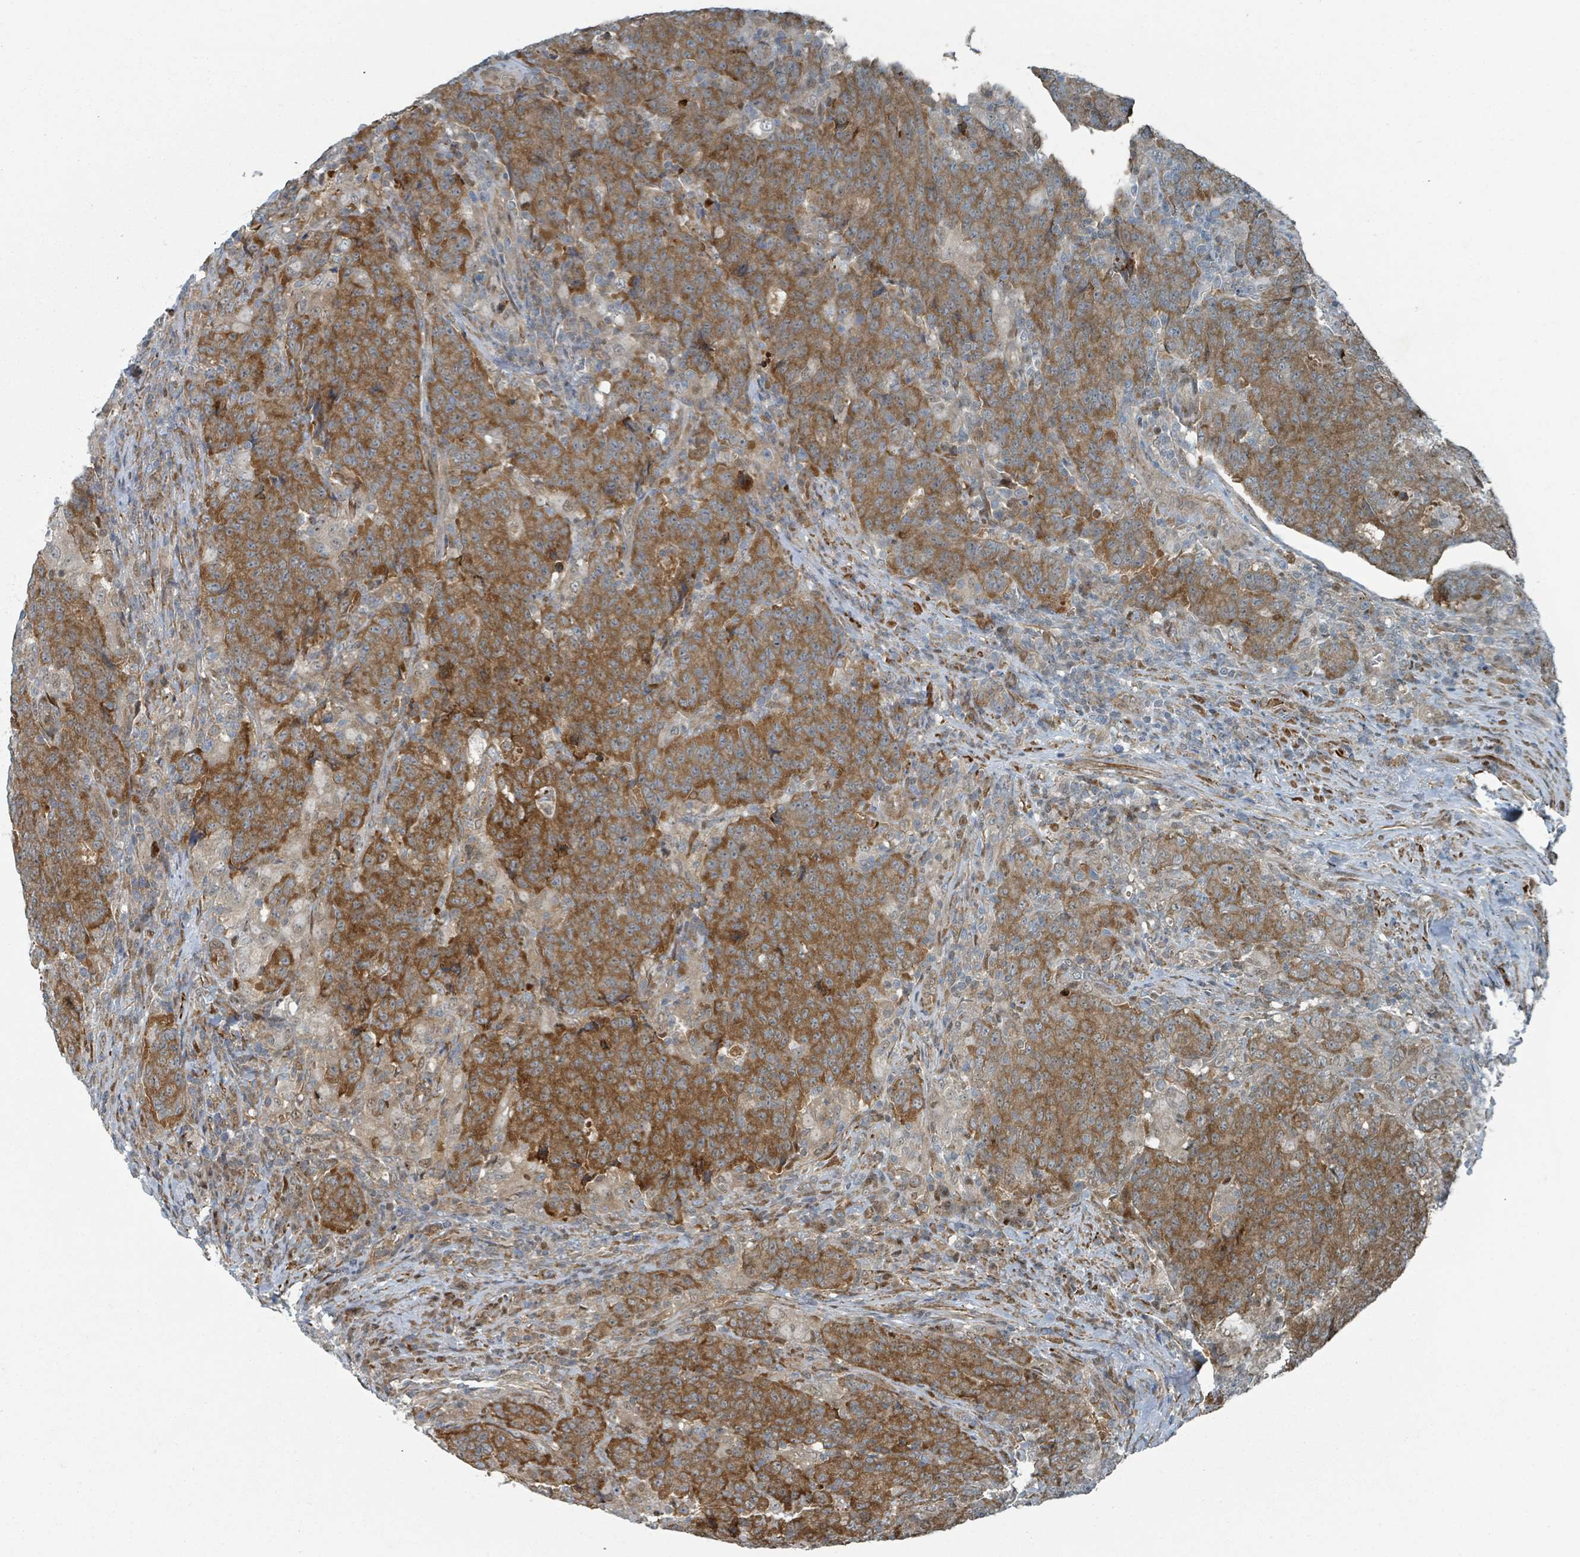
{"staining": {"intensity": "moderate", "quantity": ">75%", "location": "cytoplasmic/membranous"}, "tissue": "colorectal cancer", "cell_type": "Tumor cells", "image_type": "cancer", "snomed": [{"axis": "morphology", "description": "Adenocarcinoma, NOS"}, {"axis": "topography", "description": "Colon"}], "caption": "This photomicrograph displays immunohistochemistry (IHC) staining of human colorectal cancer (adenocarcinoma), with medium moderate cytoplasmic/membranous expression in approximately >75% of tumor cells.", "gene": "RHPN2", "patient": {"sex": "female", "age": 75}}